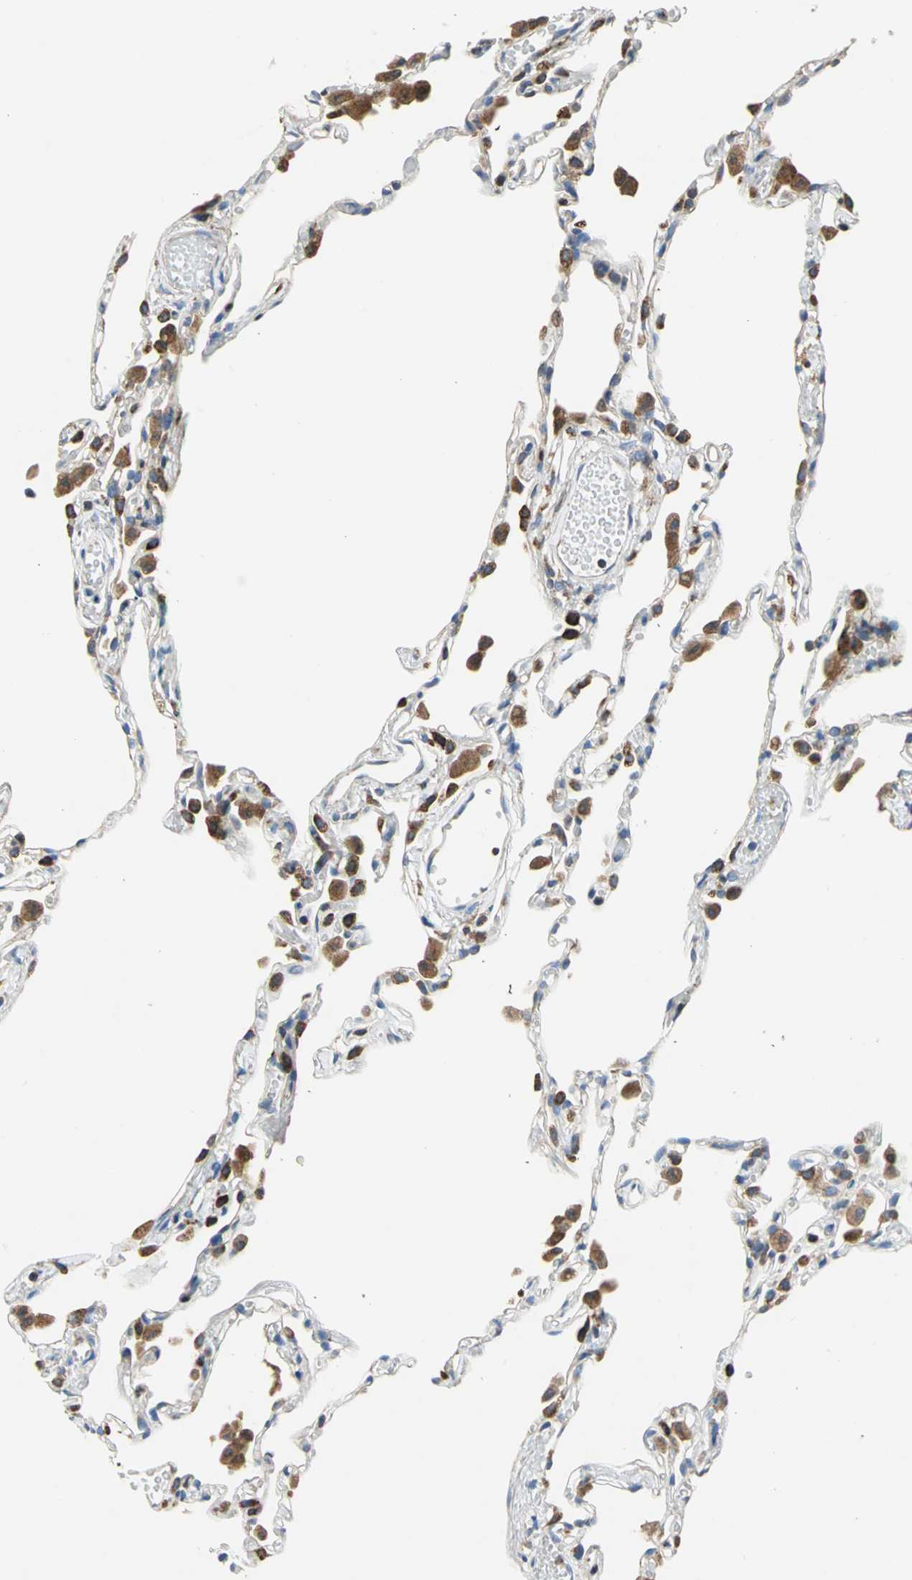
{"staining": {"intensity": "moderate", "quantity": "25%-75%", "location": "cytoplasmic/membranous"}, "tissue": "lung", "cell_type": "Alveolar cells", "image_type": "normal", "snomed": [{"axis": "morphology", "description": "Normal tissue, NOS"}, {"axis": "topography", "description": "Lung"}], "caption": "A brown stain labels moderate cytoplasmic/membranous positivity of a protein in alveolar cells of unremarkable human lung. The protein is shown in brown color, while the nuclei are stained blue.", "gene": "SDF2L1", "patient": {"sex": "female", "age": 49}}